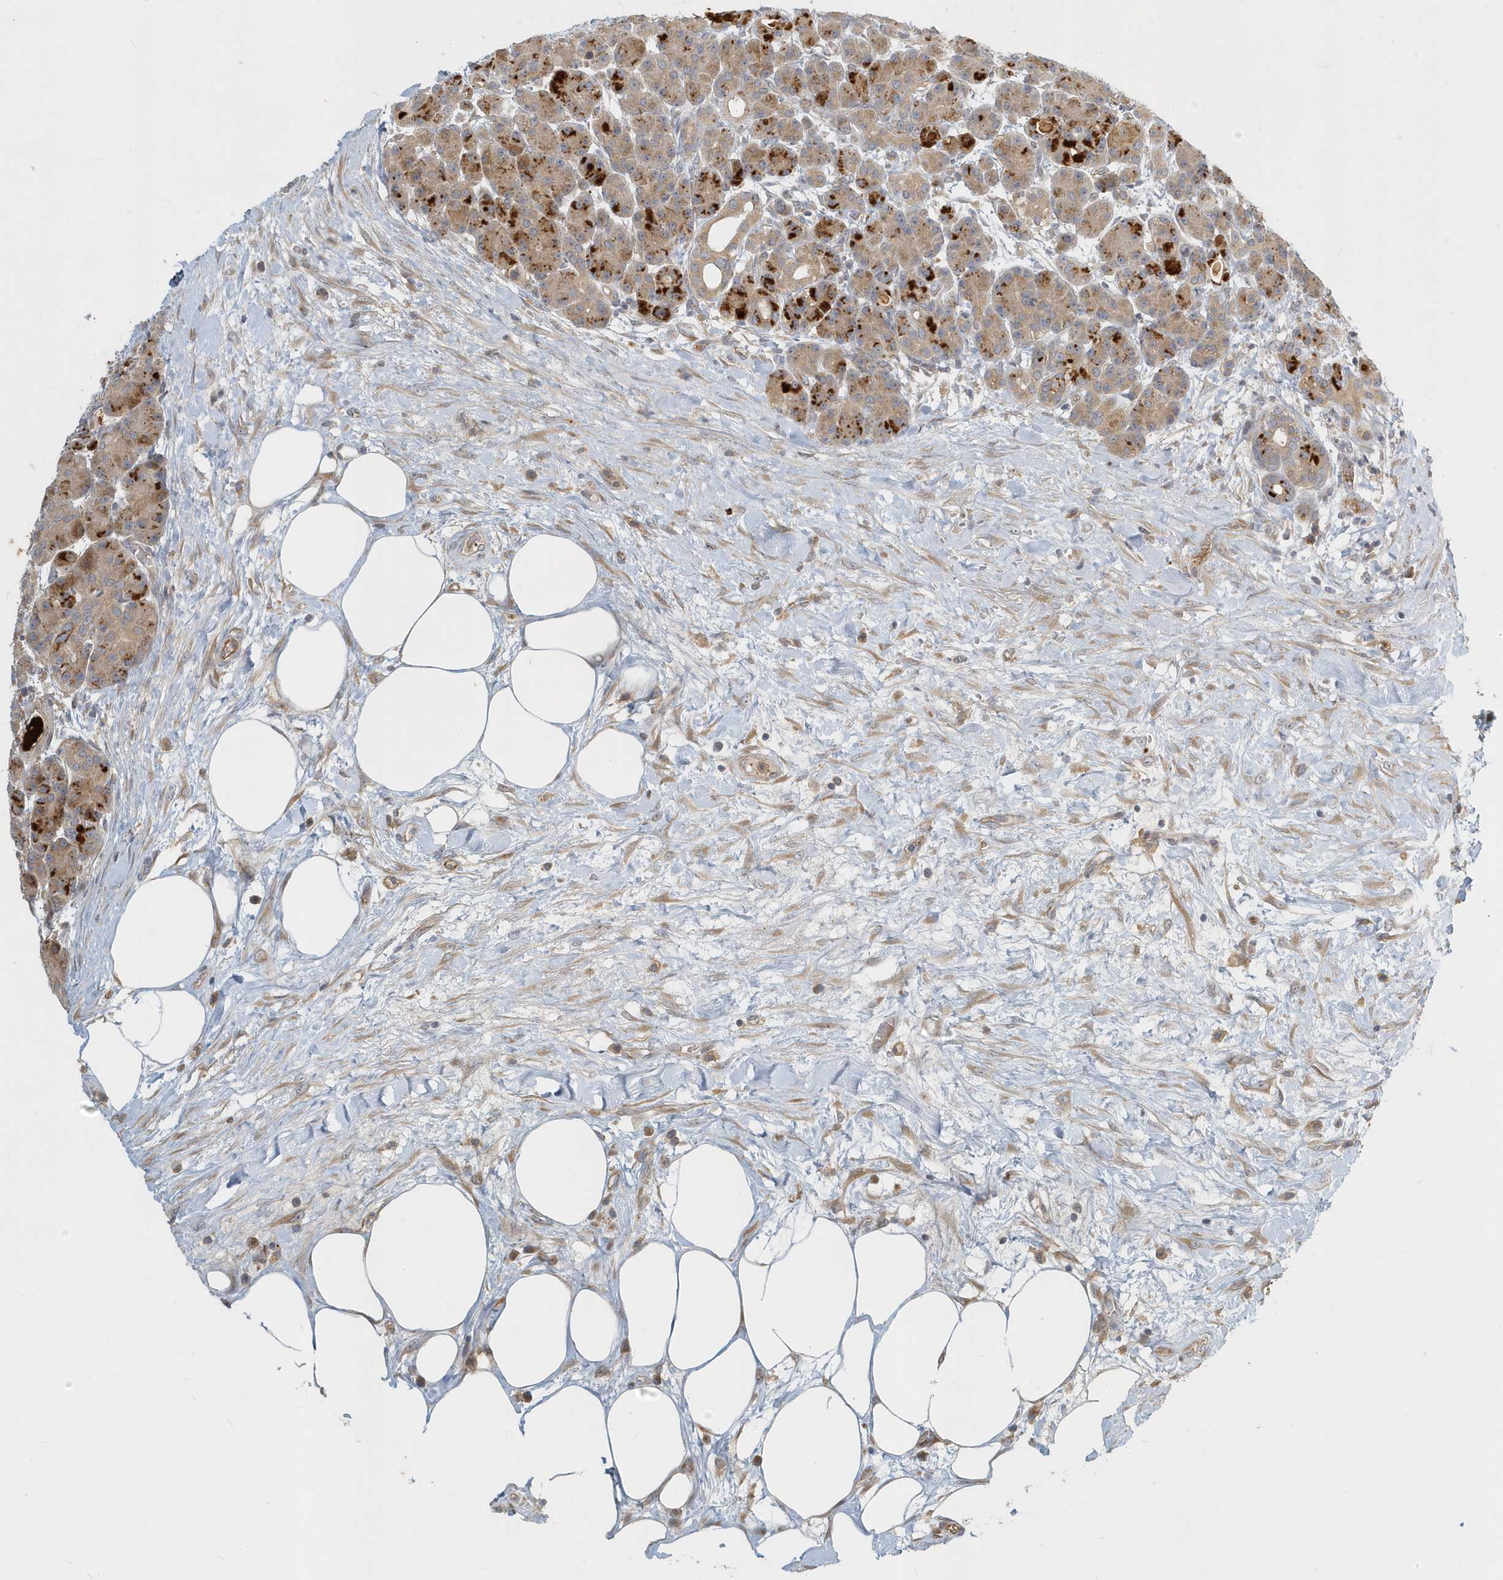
{"staining": {"intensity": "moderate", "quantity": "25%-75%", "location": "cytoplasmic/membranous"}, "tissue": "pancreas", "cell_type": "Exocrine glandular cells", "image_type": "normal", "snomed": [{"axis": "morphology", "description": "Normal tissue, NOS"}, {"axis": "topography", "description": "Pancreas"}], "caption": "A brown stain shows moderate cytoplasmic/membranous positivity of a protein in exocrine glandular cells of unremarkable pancreas. (DAB = brown stain, brightfield microscopy at high magnification).", "gene": "NAPB", "patient": {"sex": "male", "age": 63}}